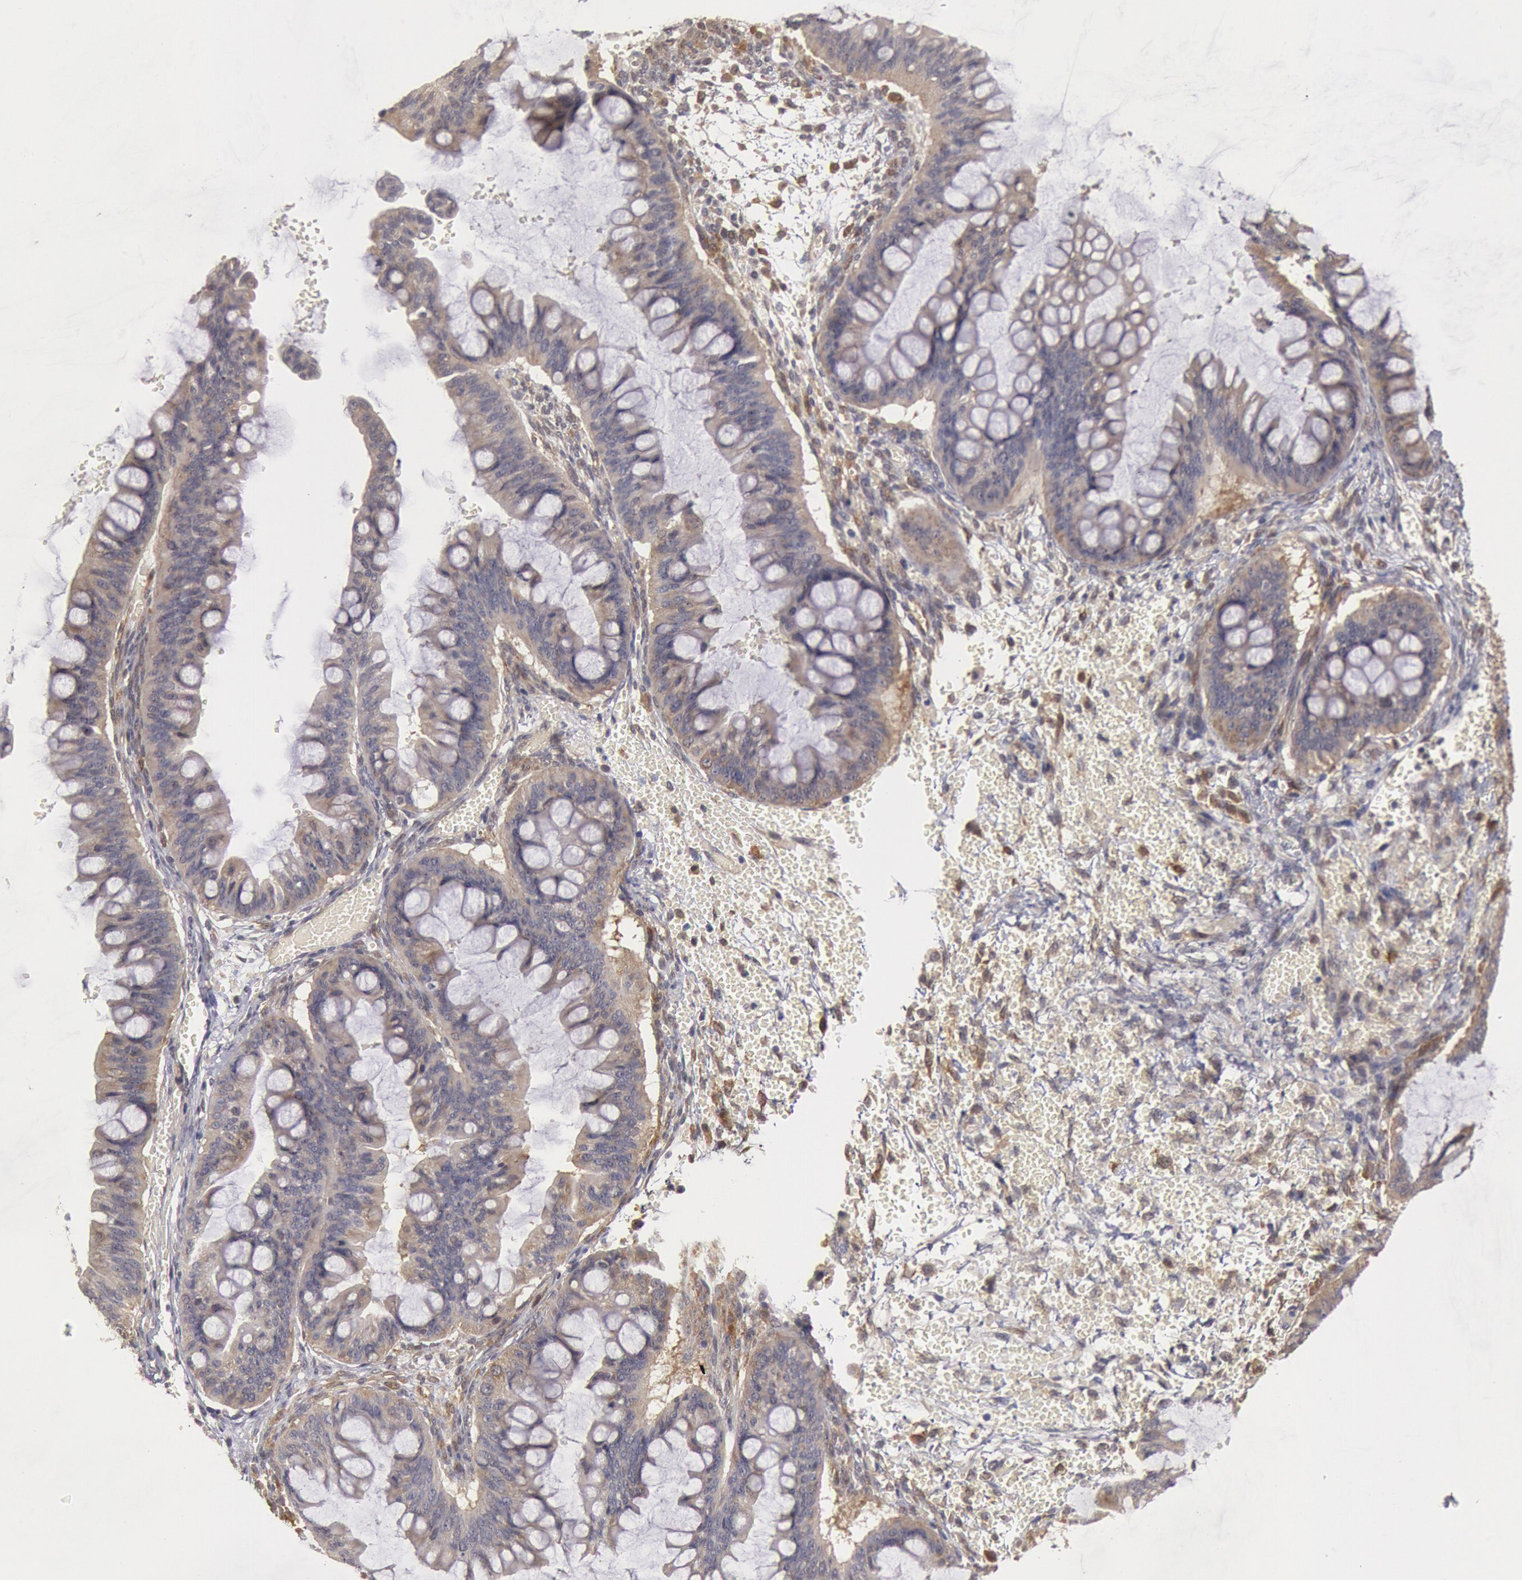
{"staining": {"intensity": "weak", "quantity": ">75%", "location": "cytoplasmic/membranous"}, "tissue": "ovarian cancer", "cell_type": "Tumor cells", "image_type": "cancer", "snomed": [{"axis": "morphology", "description": "Cystadenocarcinoma, mucinous, NOS"}, {"axis": "topography", "description": "Ovary"}], "caption": "This is a micrograph of IHC staining of ovarian cancer, which shows weak staining in the cytoplasmic/membranous of tumor cells.", "gene": "DNAJA1", "patient": {"sex": "female", "age": 73}}